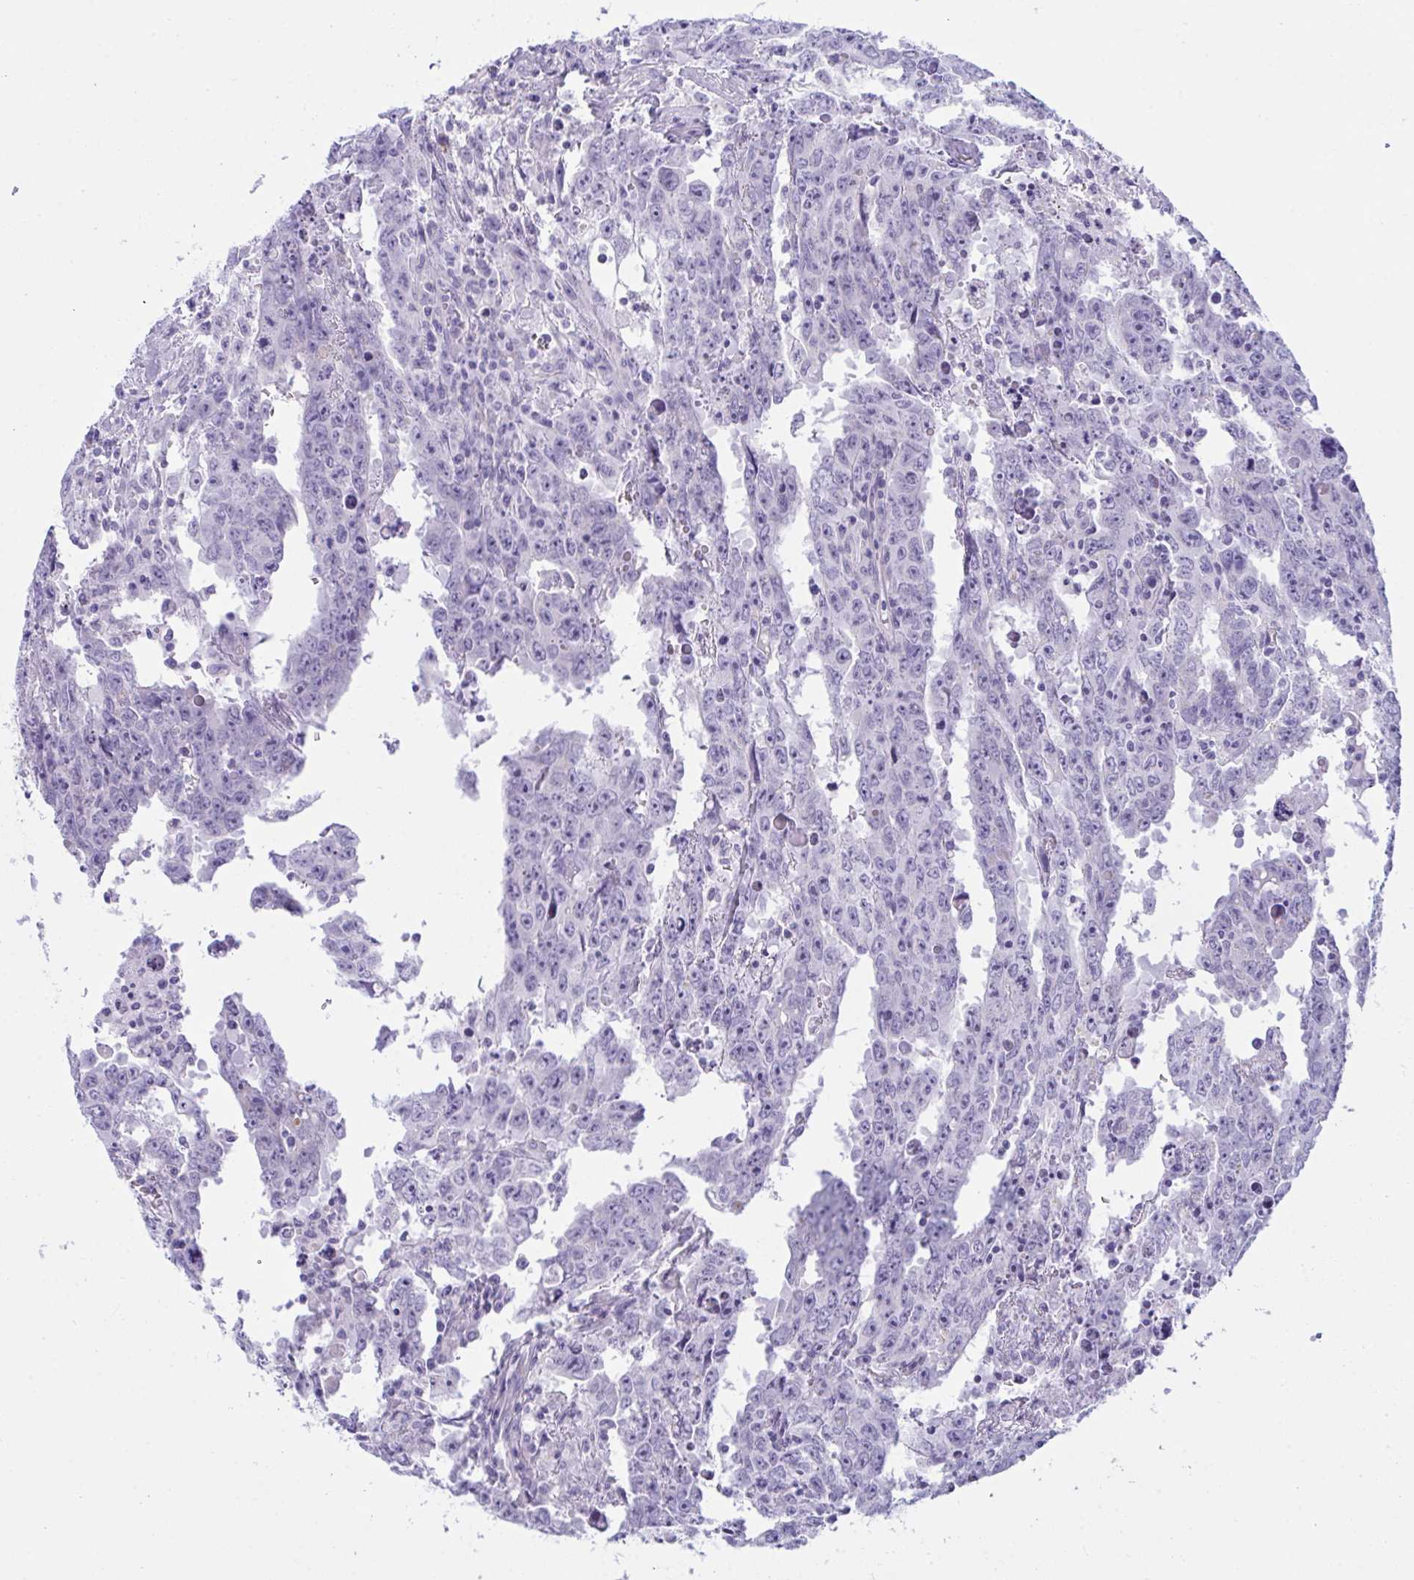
{"staining": {"intensity": "negative", "quantity": "none", "location": "none"}, "tissue": "testis cancer", "cell_type": "Tumor cells", "image_type": "cancer", "snomed": [{"axis": "morphology", "description": "Carcinoma, Embryonal, NOS"}, {"axis": "topography", "description": "Testis"}], "caption": "There is no significant expression in tumor cells of testis cancer. The staining is performed using DAB (3,3'-diaminobenzidine) brown chromogen with nuclei counter-stained in using hematoxylin.", "gene": "BBS1", "patient": {"sex": "male", "age": 22}}